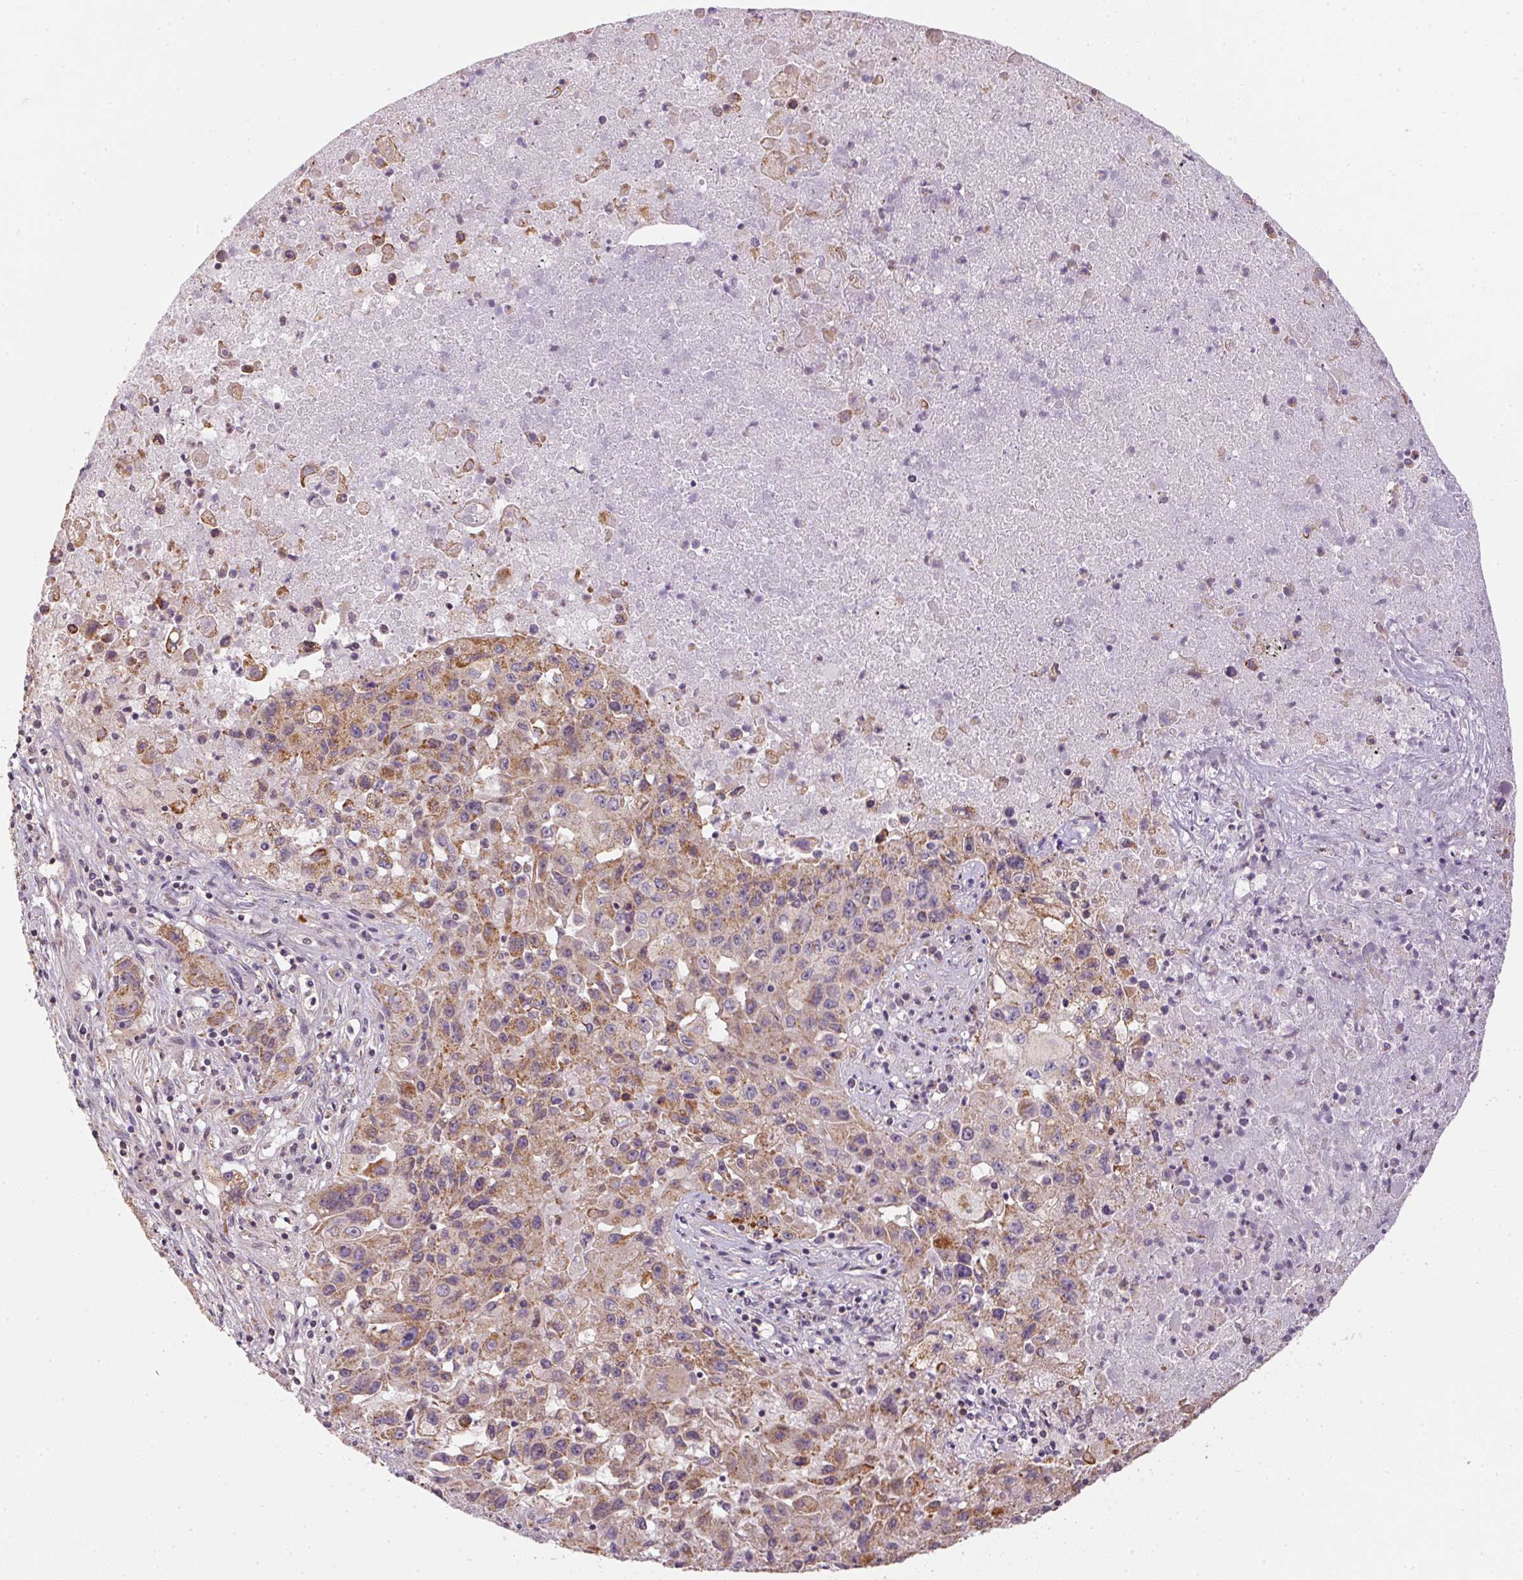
{"staining": {"intensity": "moderate", "quantity": "25%-75%", "location": "cytoplasmic/membranous"}, "tissue": "lung cancer", "cell_type": "Tumor cells", "image_type": "cancer", "snomed": [{"axis": "morphology", "description": "Squamous cell carcinoma, NOS"}, {"axis": "topography", "description": "Lung"}], "caption": "DAB (3,3'-diaminobenzidine) immunohistochemical staining of lung squamous cell carcinoma demonstrates moderate cytoplasmic/membranous protein positivity in about 25%-75% of tumor cells.", "gene": "SC5D", "patient": {"sex": "male", "age": 63}}